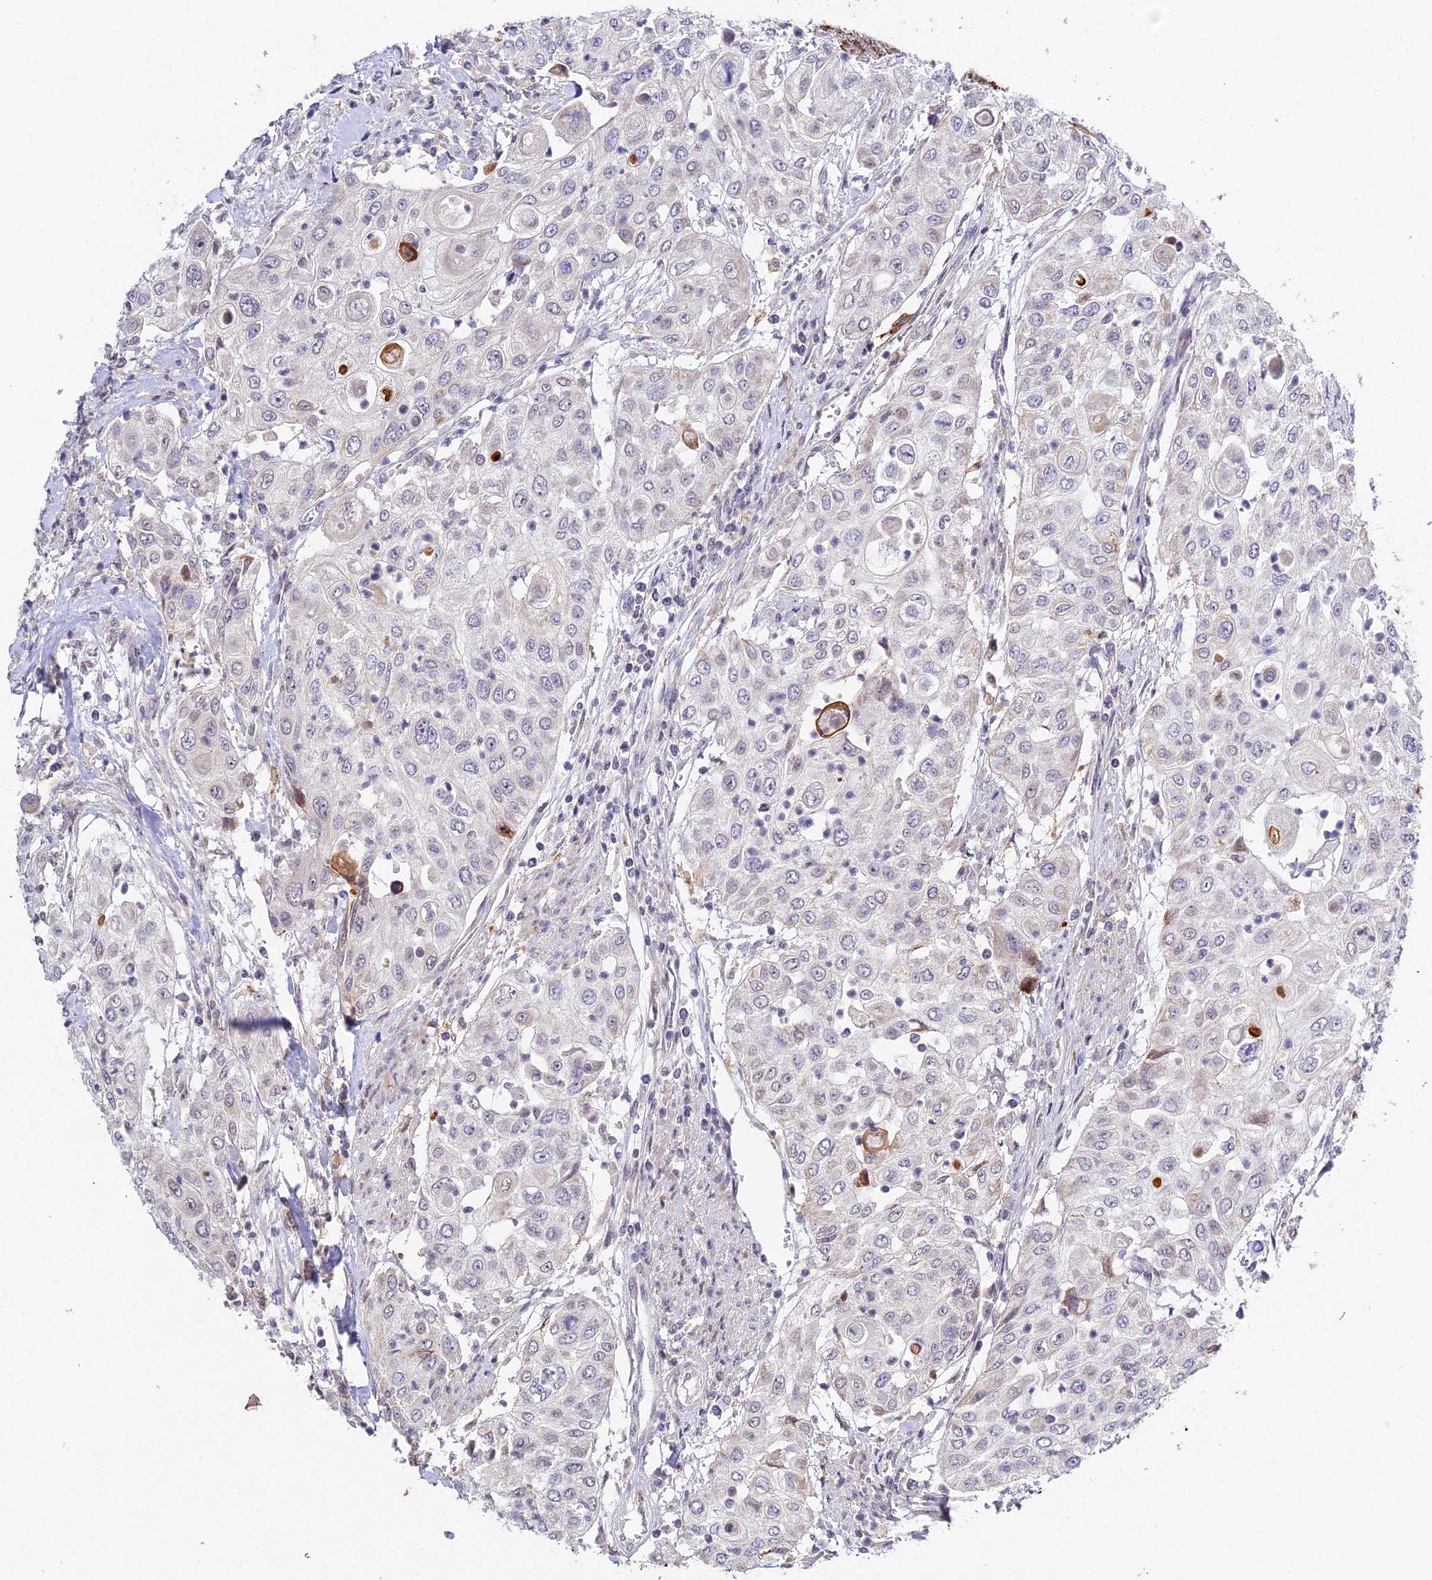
{"staining": {"intensity": "negative", "quantity": "none", "location": "none"}, "tissue": "urothelial cancer", "cell_type": "Tumor cells", "image_type": "cancer", "snomed": [{"axis": "morphology", "description": "Urothelial carcinoma, High grade"}, {"axis": "topography", "description": "Urinary bladder"}], "caption": "An immunohistochemistry (IHC) image of urothelial carcinoma (high-grade) is shown. There is no staining in tumor cells of urothelial carcinoma (high-grade).", "gene": "RAVER1", "patient": {"sex": "female", "age": 79}}